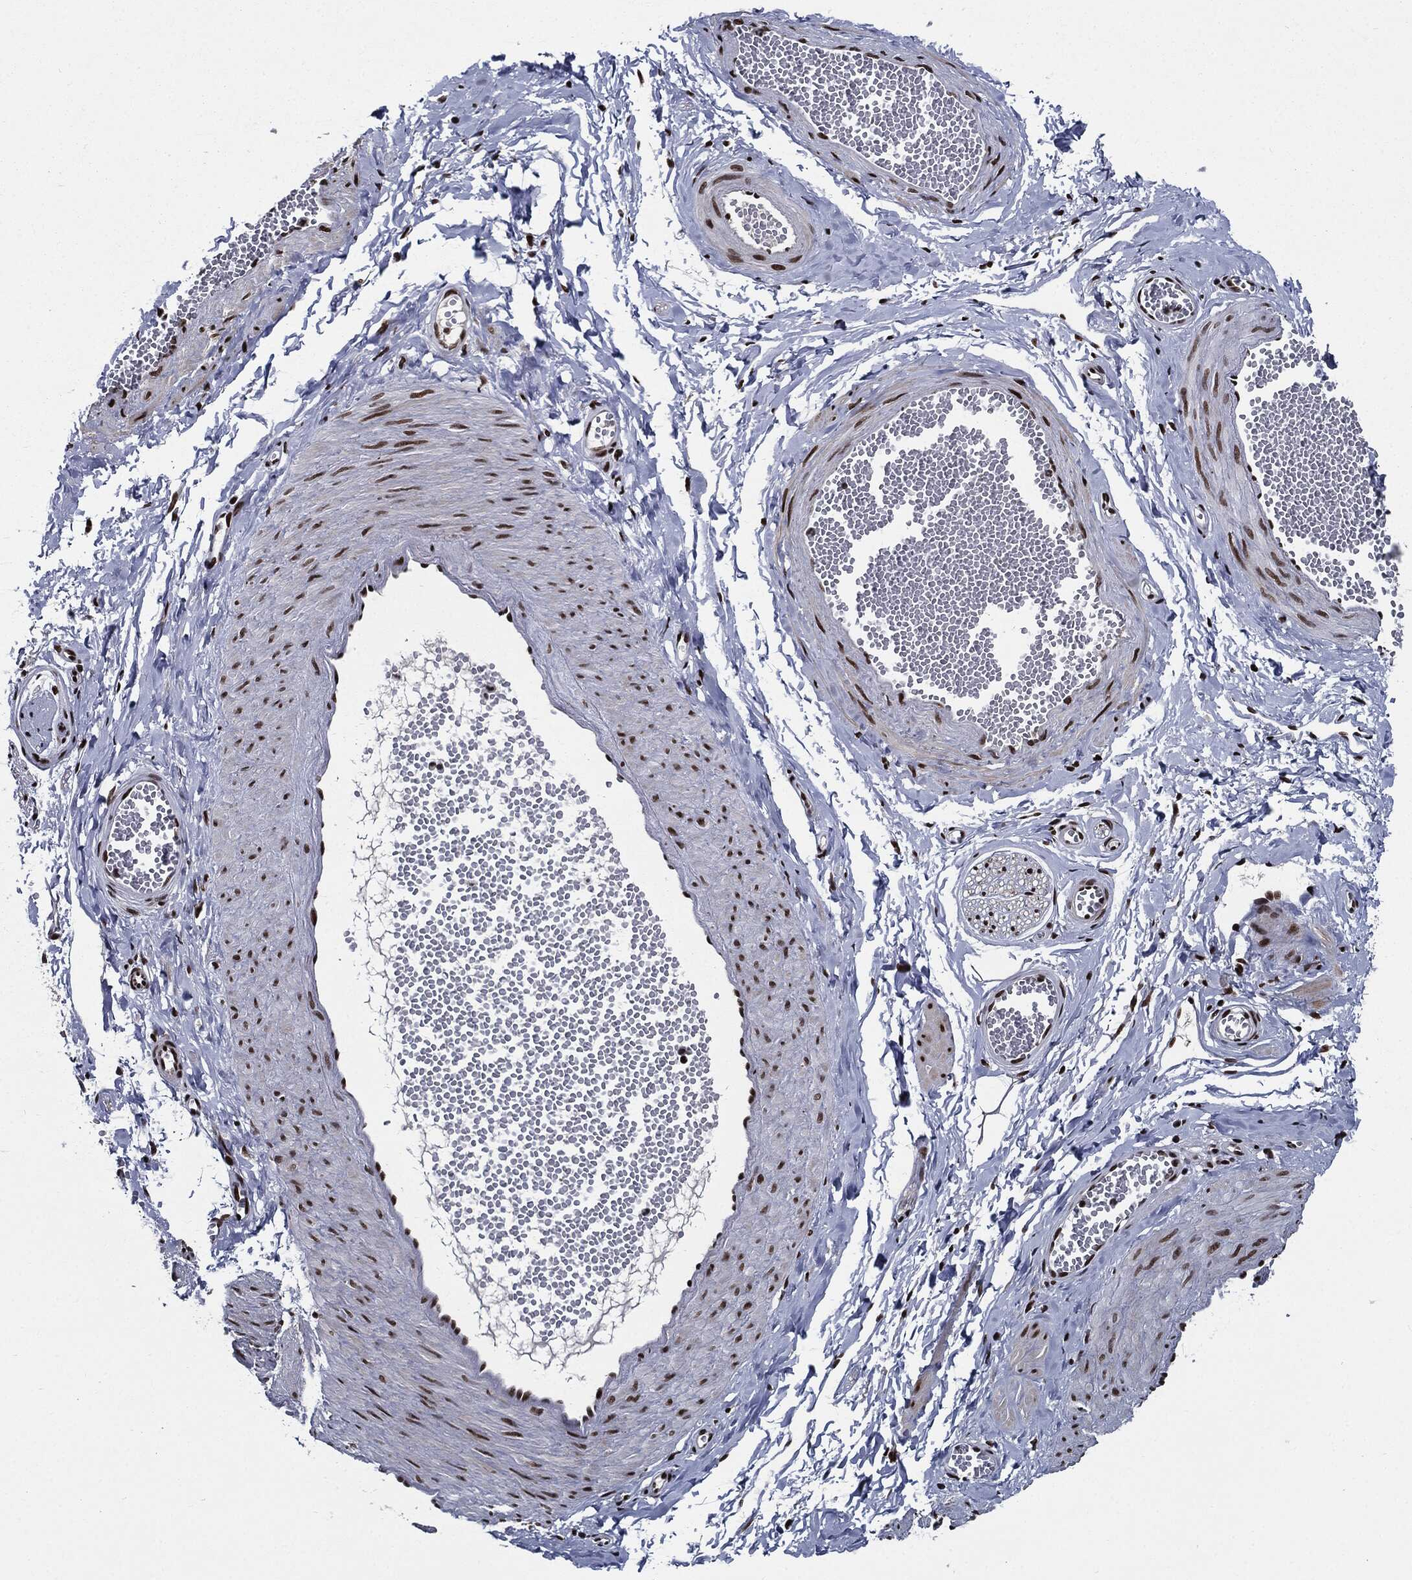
{"staining": {"intensity": "negative", "quantity": "none", "location": "none"}, "tissue": "adipose tissue", "cell_type": "Adipocytes", "image_type": "normal", "snomed": [{"axis": "morphology", "description": "Normal tissue, NOS"}, {"axis": "topography", "description": "Smooth muscle"}, {"axis": "topography", "description": "Peripheral nerve tissue"}], "caption": "Adipocytes are negative for protein expression in benign human adipose tissue. The staining was performed using DAB to visualize the protein expression in brown, while the nuclei were stained in blue with hematoxylin (Magnification: 20x).", "gene": "ZFP91", "patient": {"sex": "male", "age": 22}}